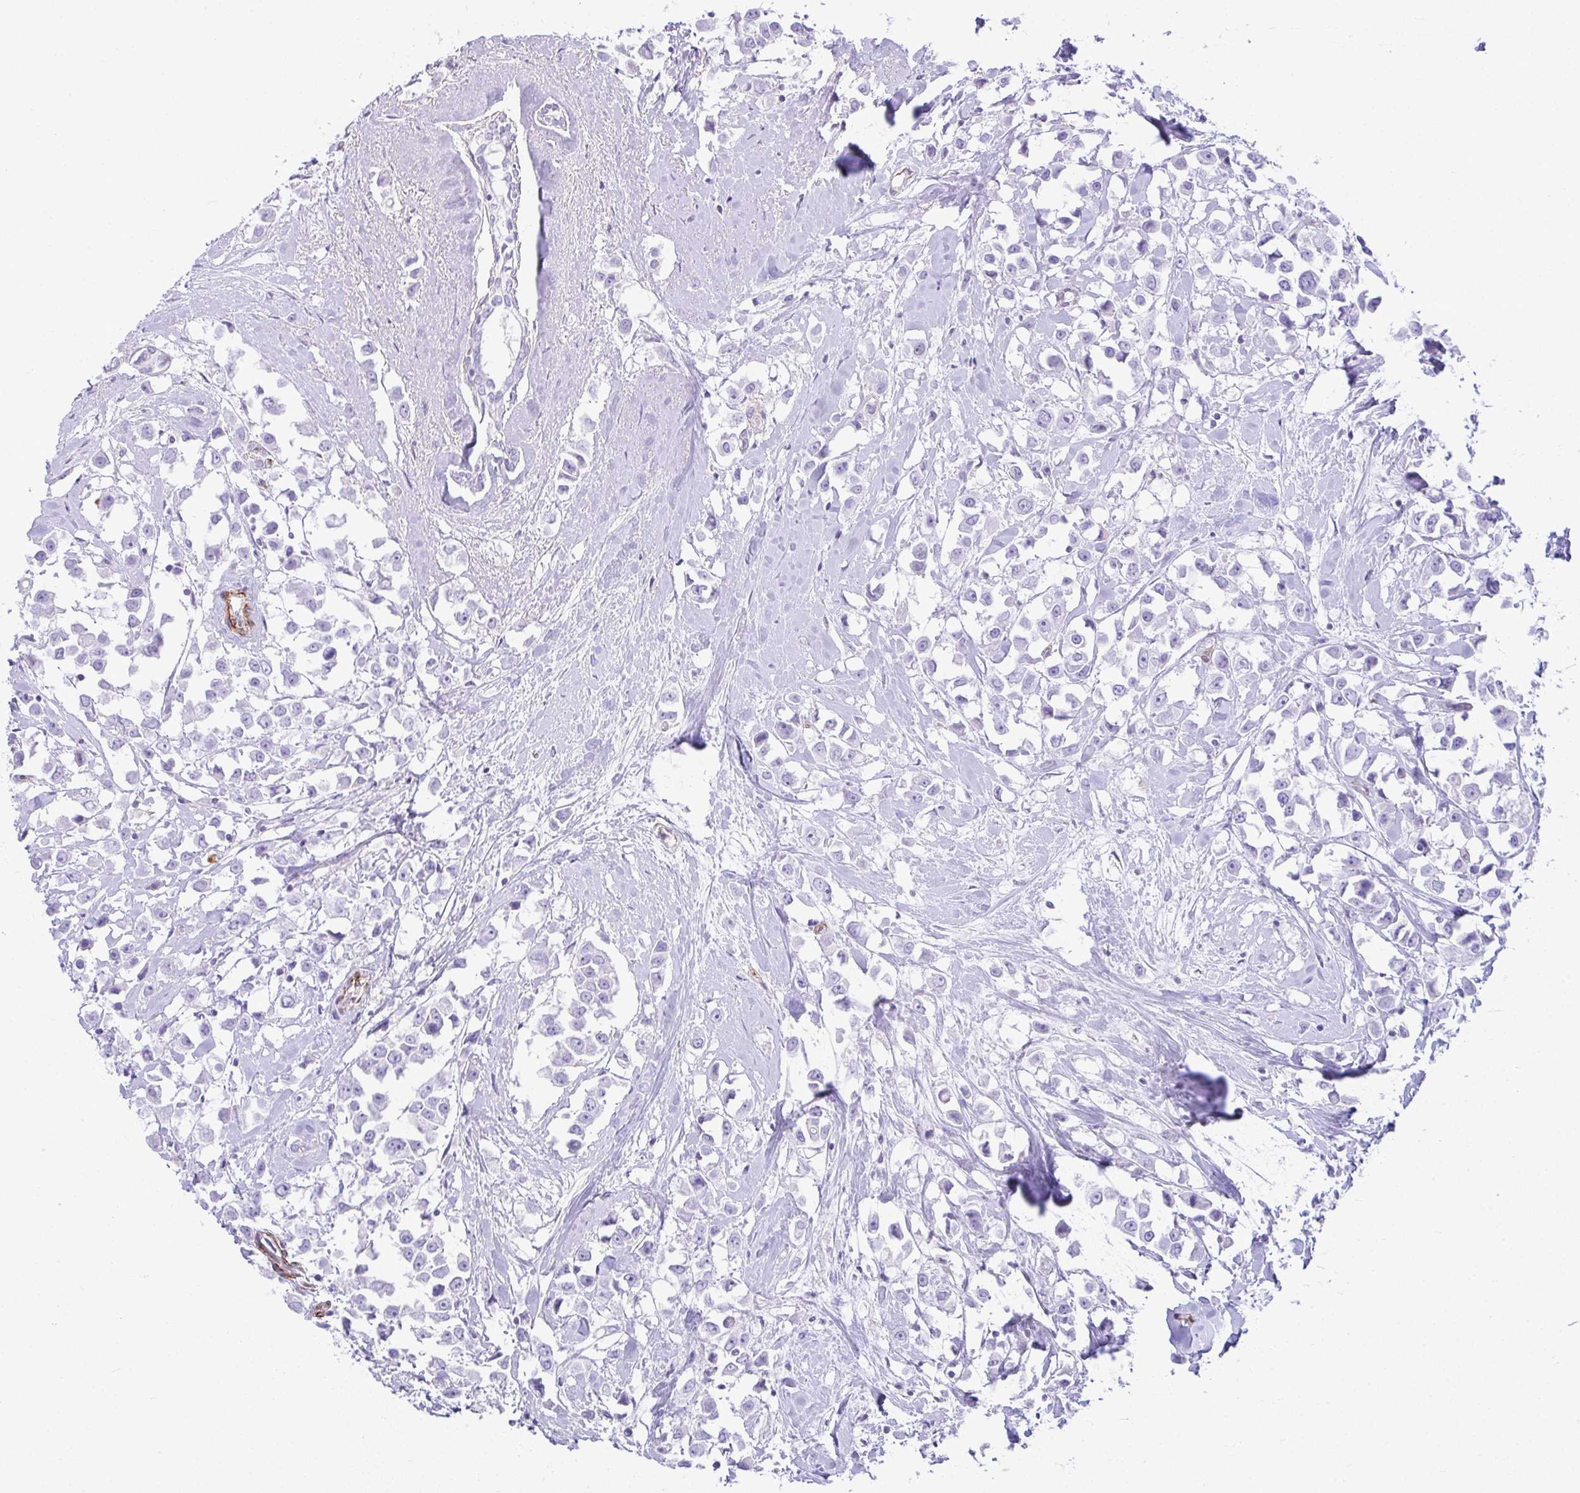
{"staining": {"intensity": "negative", "quantity": "none", "location": "none"}, "tissue": "breast cancer", "cell_type": "Tumor cells", "image_type": "cancer", "snomed": [{"axis": "morphology", "description": "Duct carcinoma"}, {"axis": "topography", "description": "Breast"}], "caption": "Human infiltrating ductal carcinoma (breast) stained for a protein using immunohistochemistry displays no expression in tumor cells.", "gene": "CDRT15", "patient": {"sex": "female", "age": 61}}